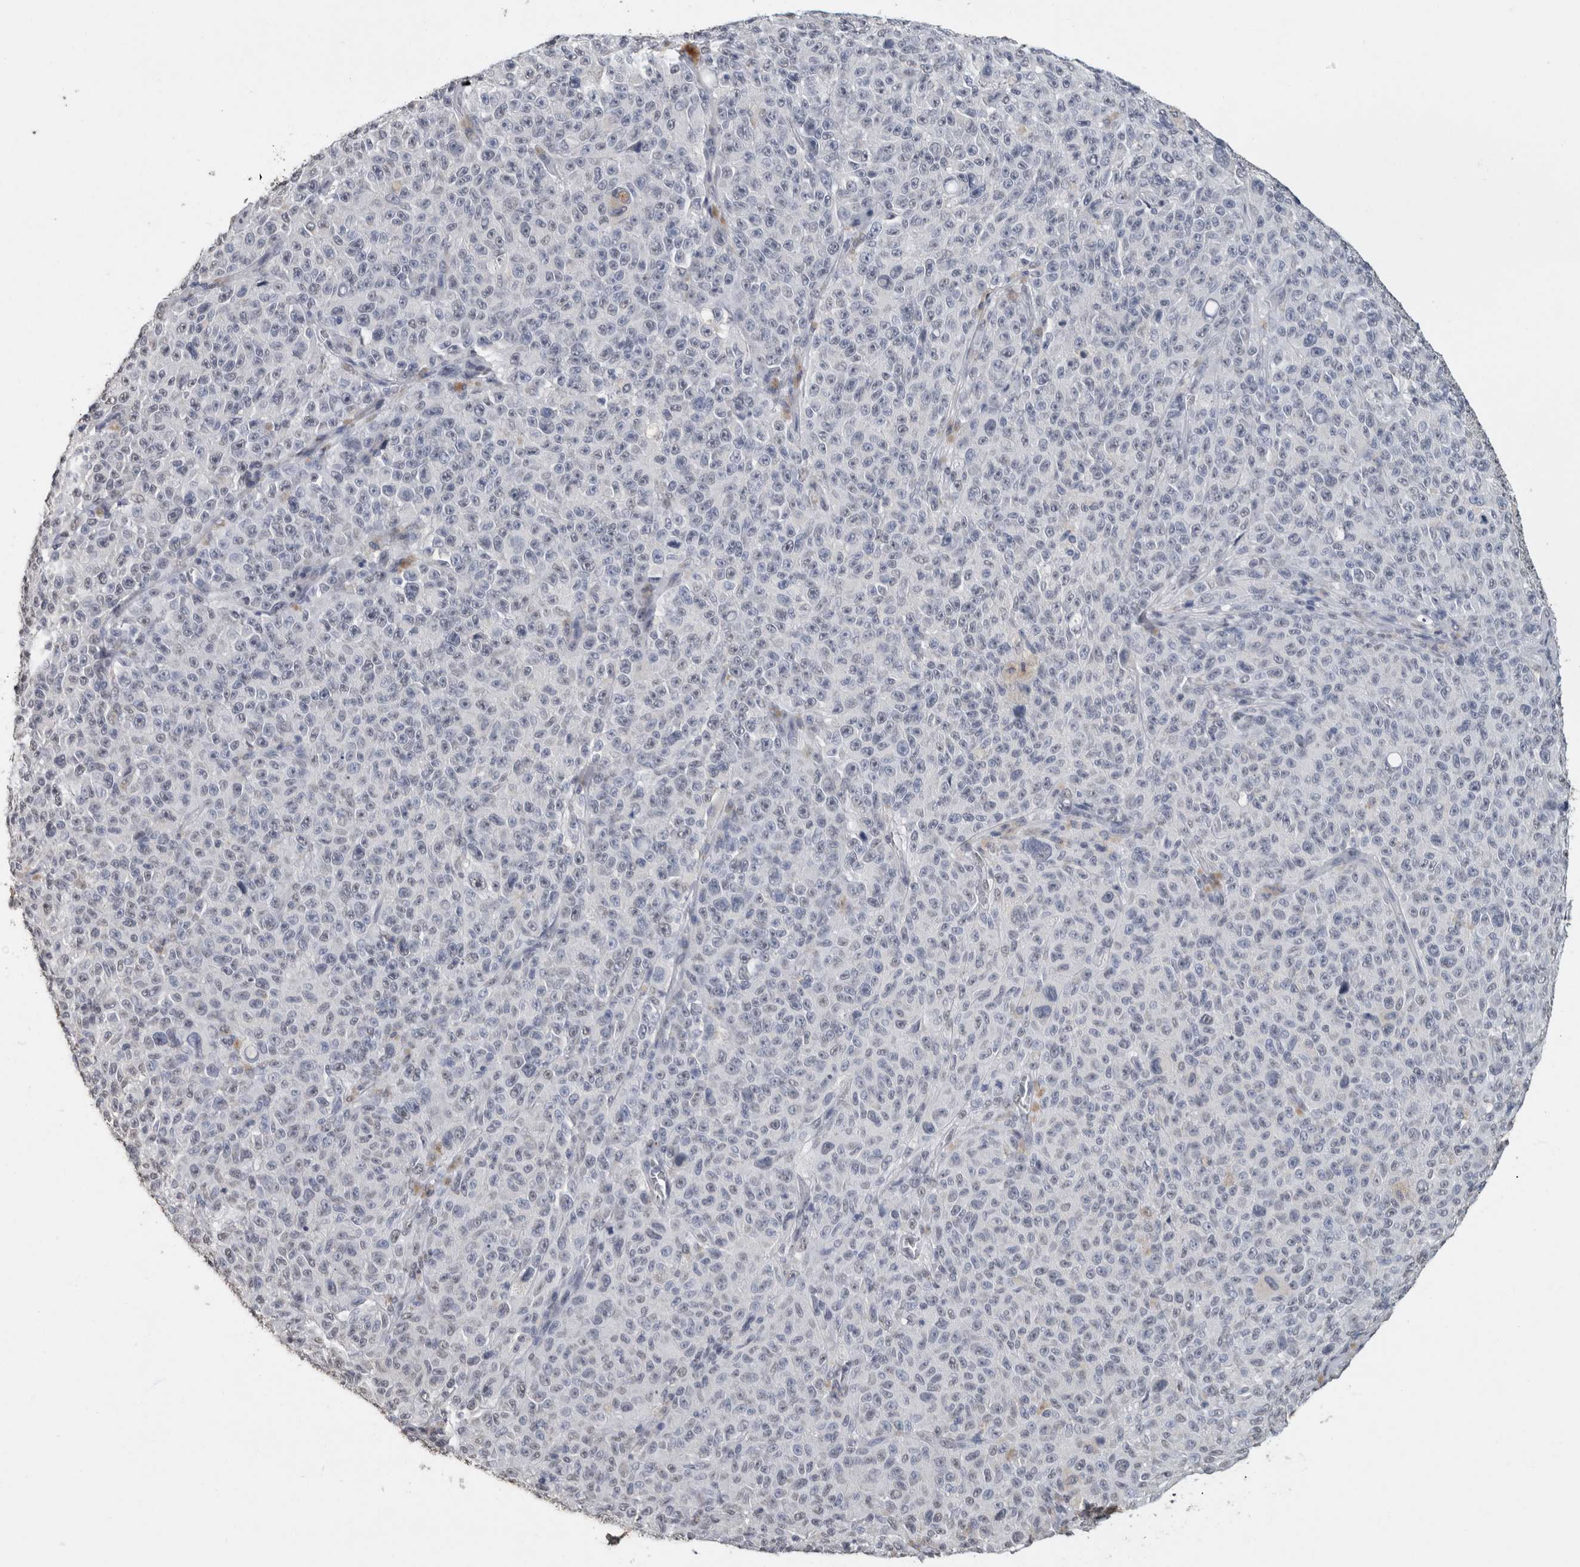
{"staining": {"intensity": "negative", "quantity": "none", "location": "none"}, "tissue": "melanoma", "cell_type": "Tumor cells", "image_type": "cancer", "snomed": [{"axis": "morphology", "description": "Malignant melanoma, NOS"}, {"axis": "topography", "description": "Skin"}], "caption": "There is no significant positivity in tumor cells of malignant melanoma.", "gene": "LTBP1", "patient": {"sex": "female", "age": 82}}